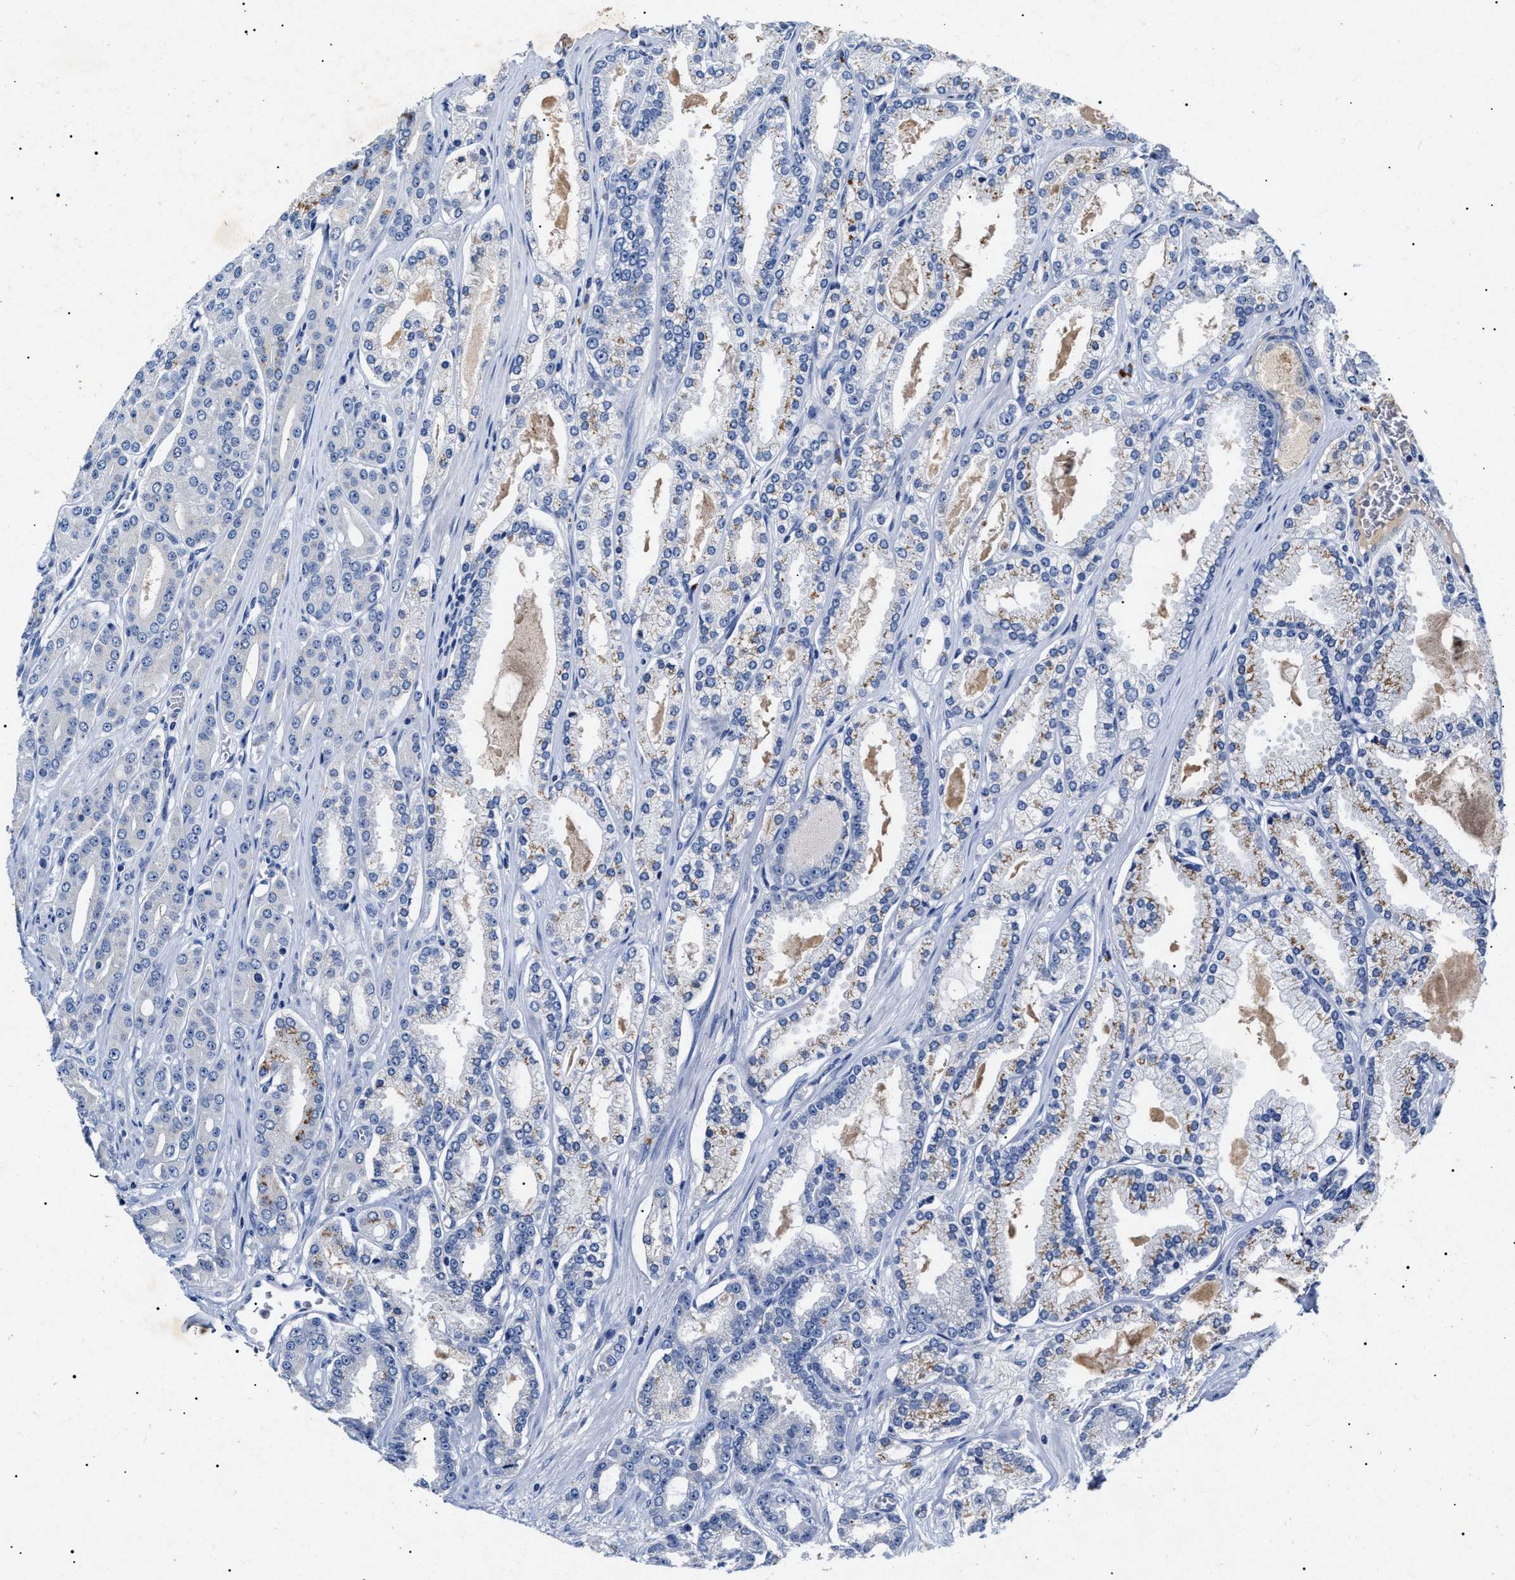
{"staining": {"intensity": "moderate", "quantity": "<25%", "location": "cytoplasmic/membranous"}, "tissue": "prostate cancer", "cell_type": "Tumor cells", "image_type": "cancer", "snomed": [{"axis": "morphology", "description": "Adenocarcinoma, High grade"}, {"axis": "topography", "description": "Prostate"}], "caption": "Immunohistochemical staining of human prostate adenocarcinoma (high-grade) exhibits low levels of moderate cytoplasmic/membranous protein staining in approximately <25% of tumor cells.", "gene": "LRRC8E", "patient": {"sex": "male", "age": 71}}